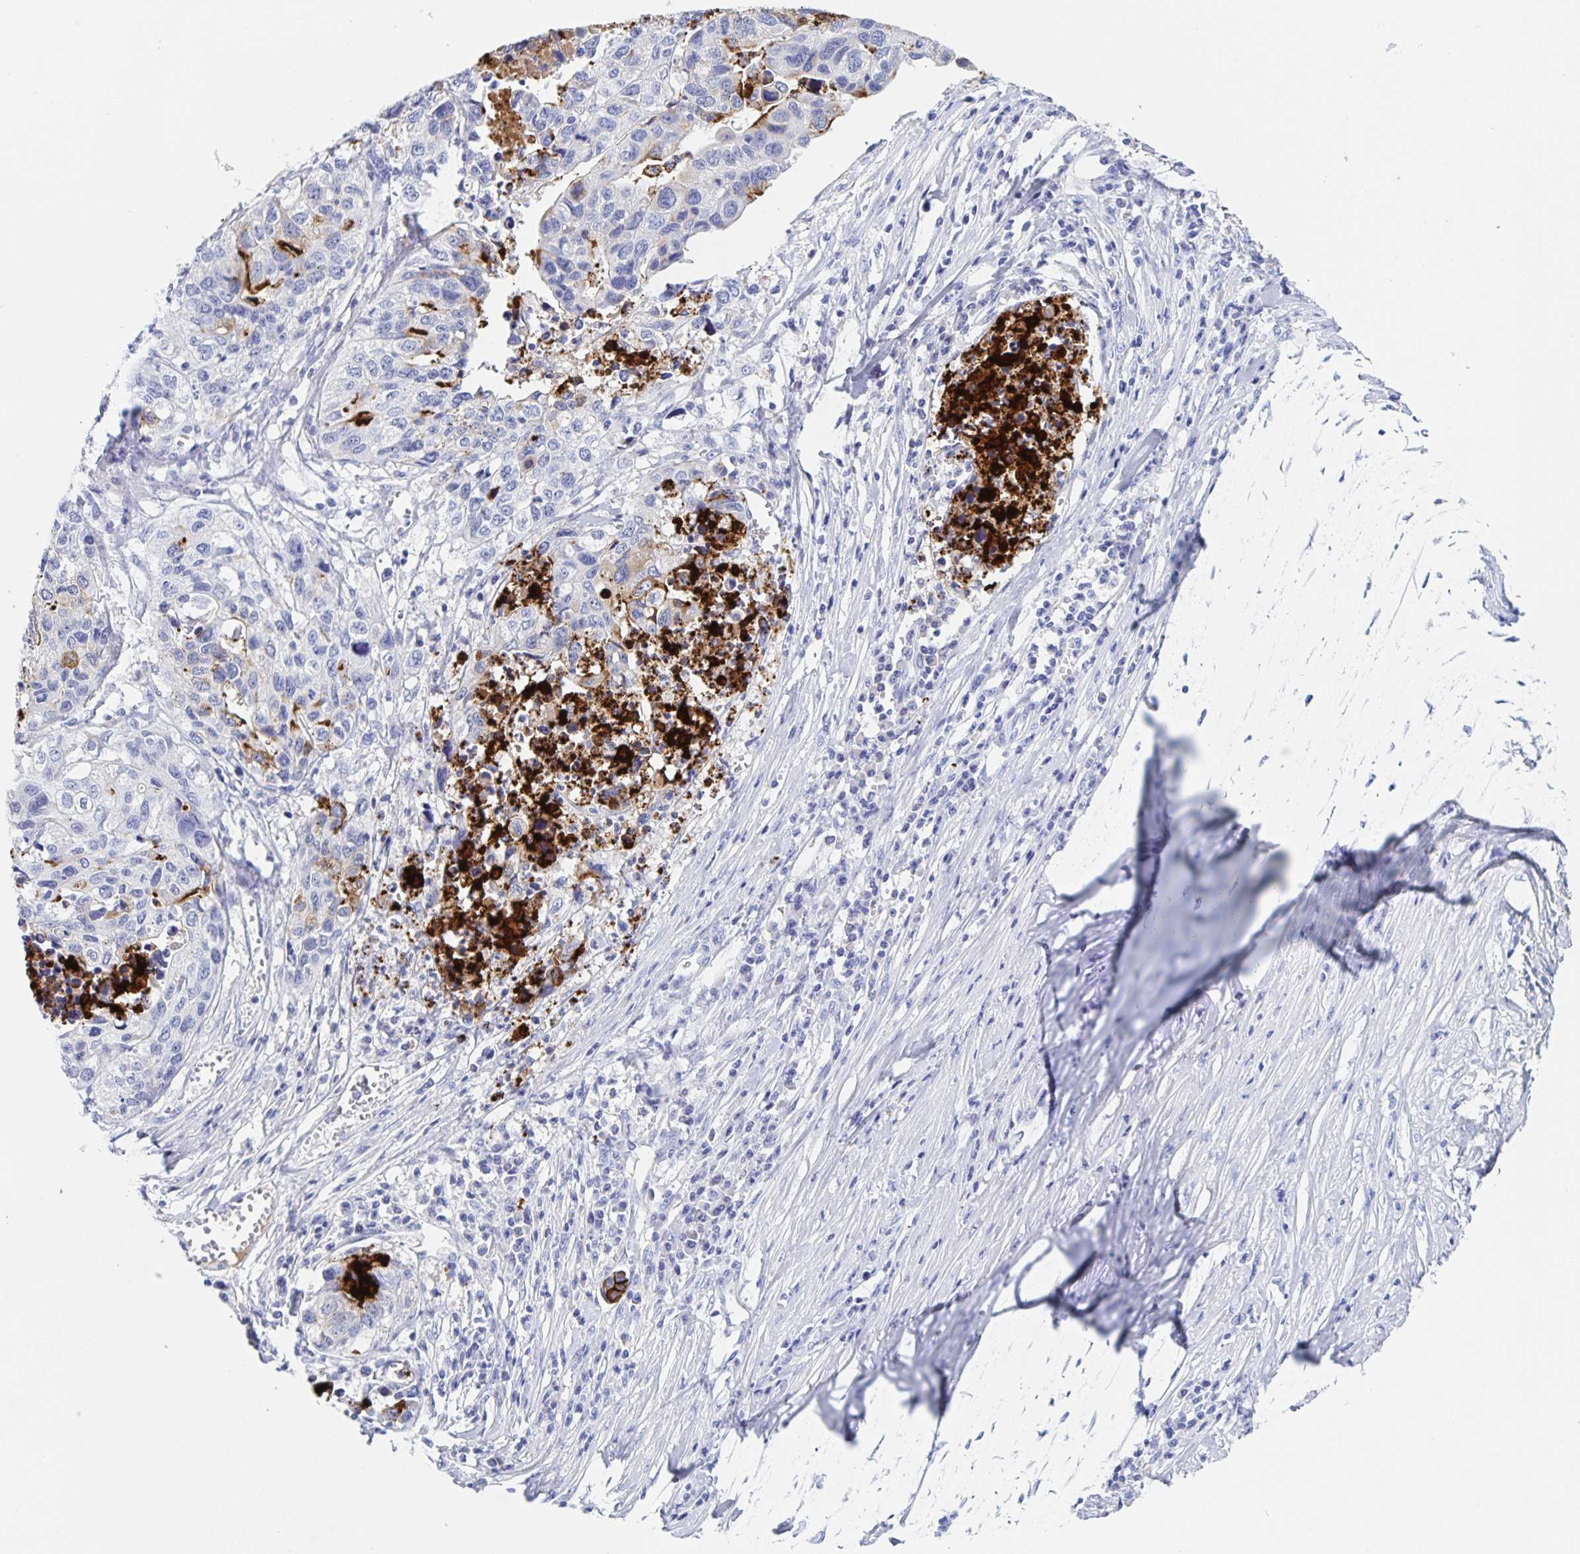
{"staining": {"intensity": "strong", "quantity": "<25%", "location": "cytoplasmic/membranous"}, "tissue": "stomach cancer", "cell_type": "Tumor cells", "image_type": "cancer", "snomed": [{"axis": "morphology", "description": "Adenocarcinoma, NOS"}, {"axis": "topography", "description": "Stomach, upper"}], "caption": "The histopathology image demonstrates immunohistochemical staining of stomach cancer (adenocarcinoma). There is strong cytoplasmic/membranous staining is appreciated in about <25% of tumor cells. Immunohistochemistry stains the protein in brown and the nuclei are stained blue.", "gene": "DMBT1", "patient": {"sex": "female", "age": 67}}